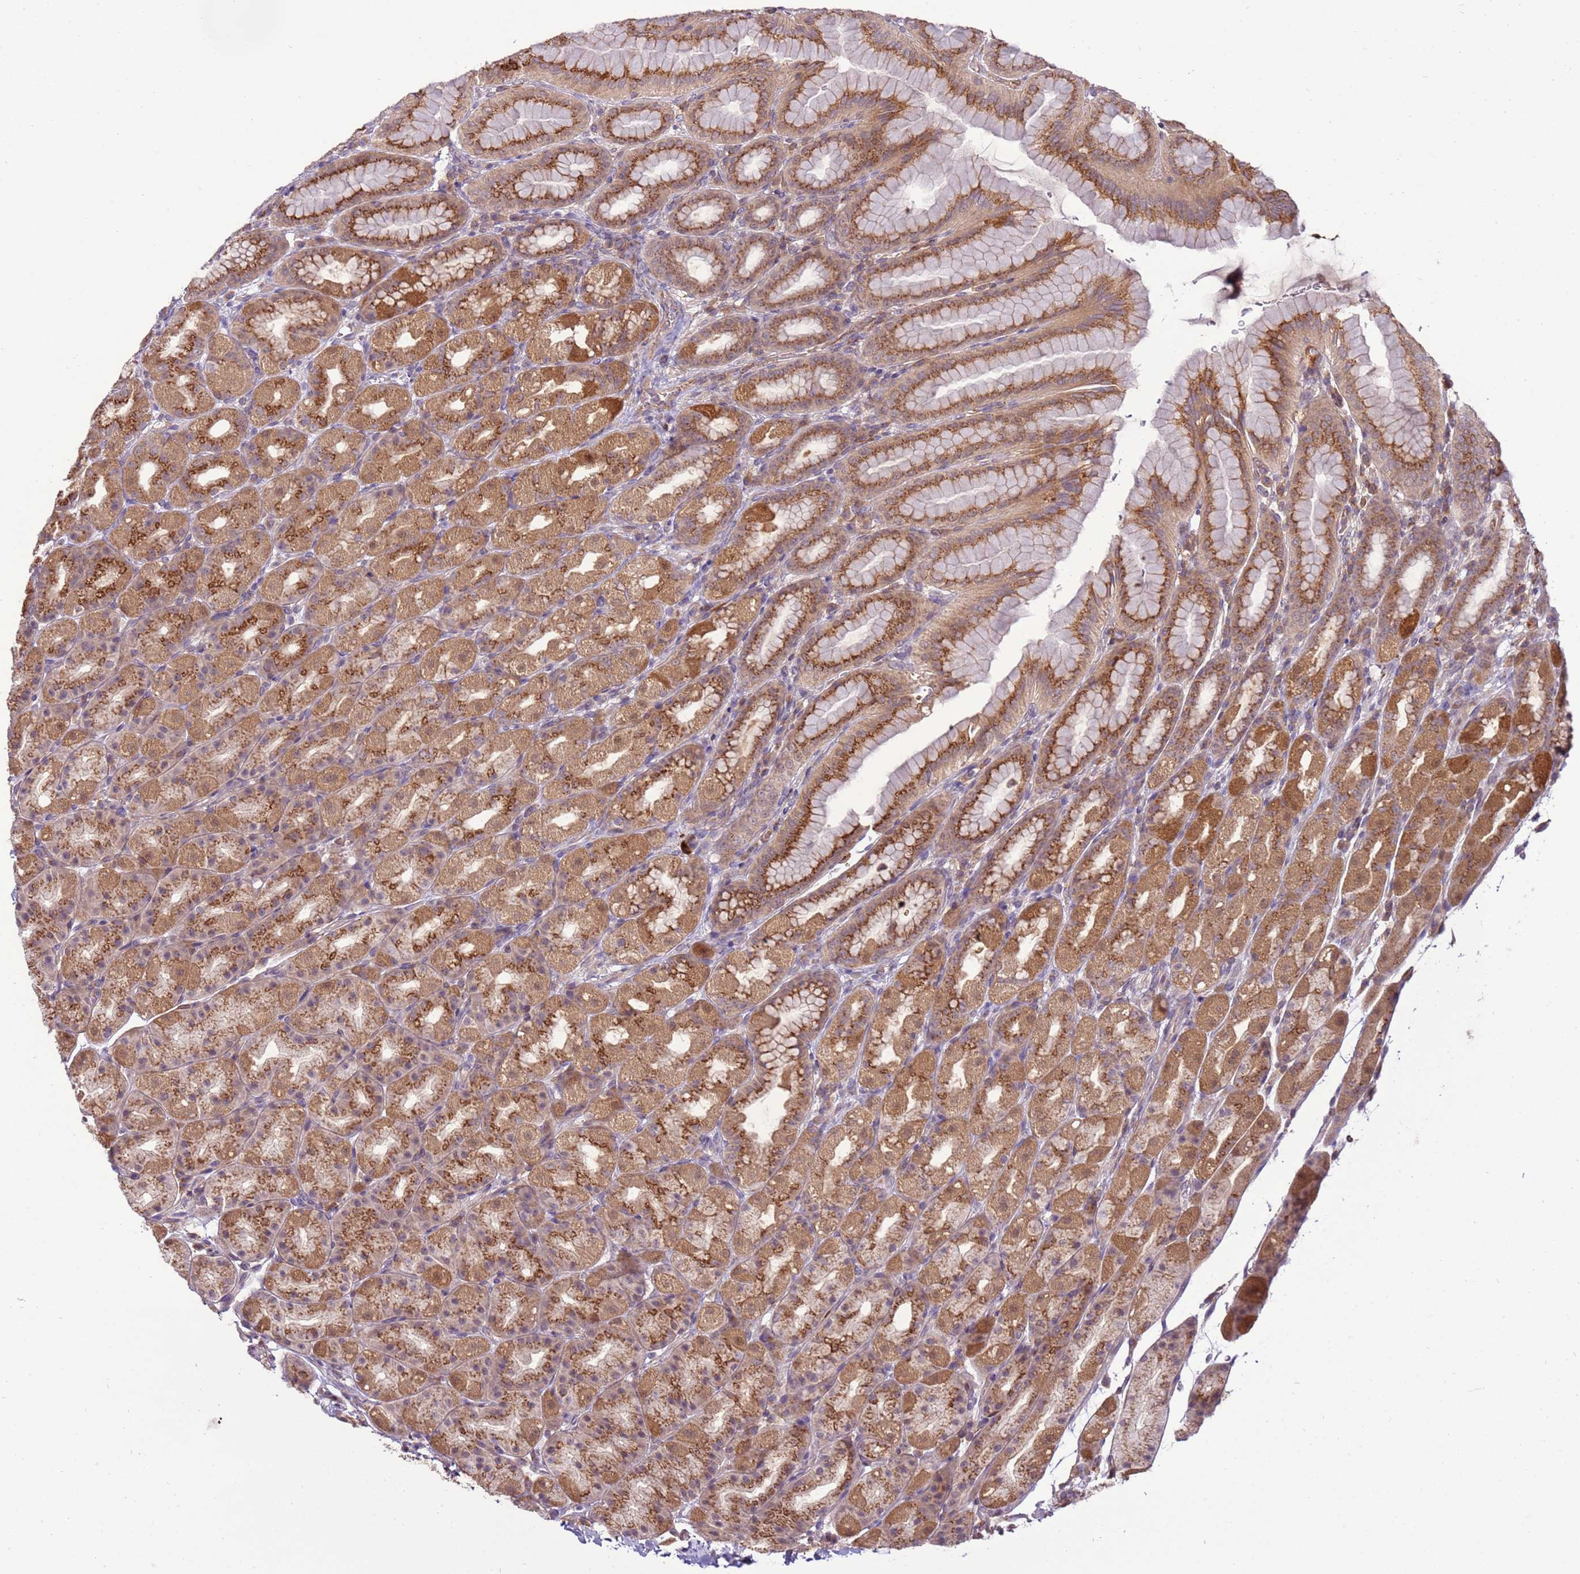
{"staining": {"intensity": "moderate", "quantity": ">75%", "location": "cytoplasmic/membranous,nuclear"}, "tissue": "stomach", "cell_type": "Glandular cells", "image_type": "normal", "snomed": [{"axis": "morphology", "description": "Normal tissue, NOS"}, {"axis": "topography", "description": "Stomach, upper"}, {"axis": "topography", "description": "Stomach"}], "caption": "DAB immunohistochemical staining of unremarkable human stomach demonstrates moderate cytoplasmic/membranous,nuclear protein staining in approximately >75% of glandular cells. (Stains: DAB (3,3'-diaminobenzidine) in brown, nuclei in blue, Microscopy: brightfield microscopy at high magnification).", "gene": "ZNF624", "patient": {"sex": "male", "age": 68}}